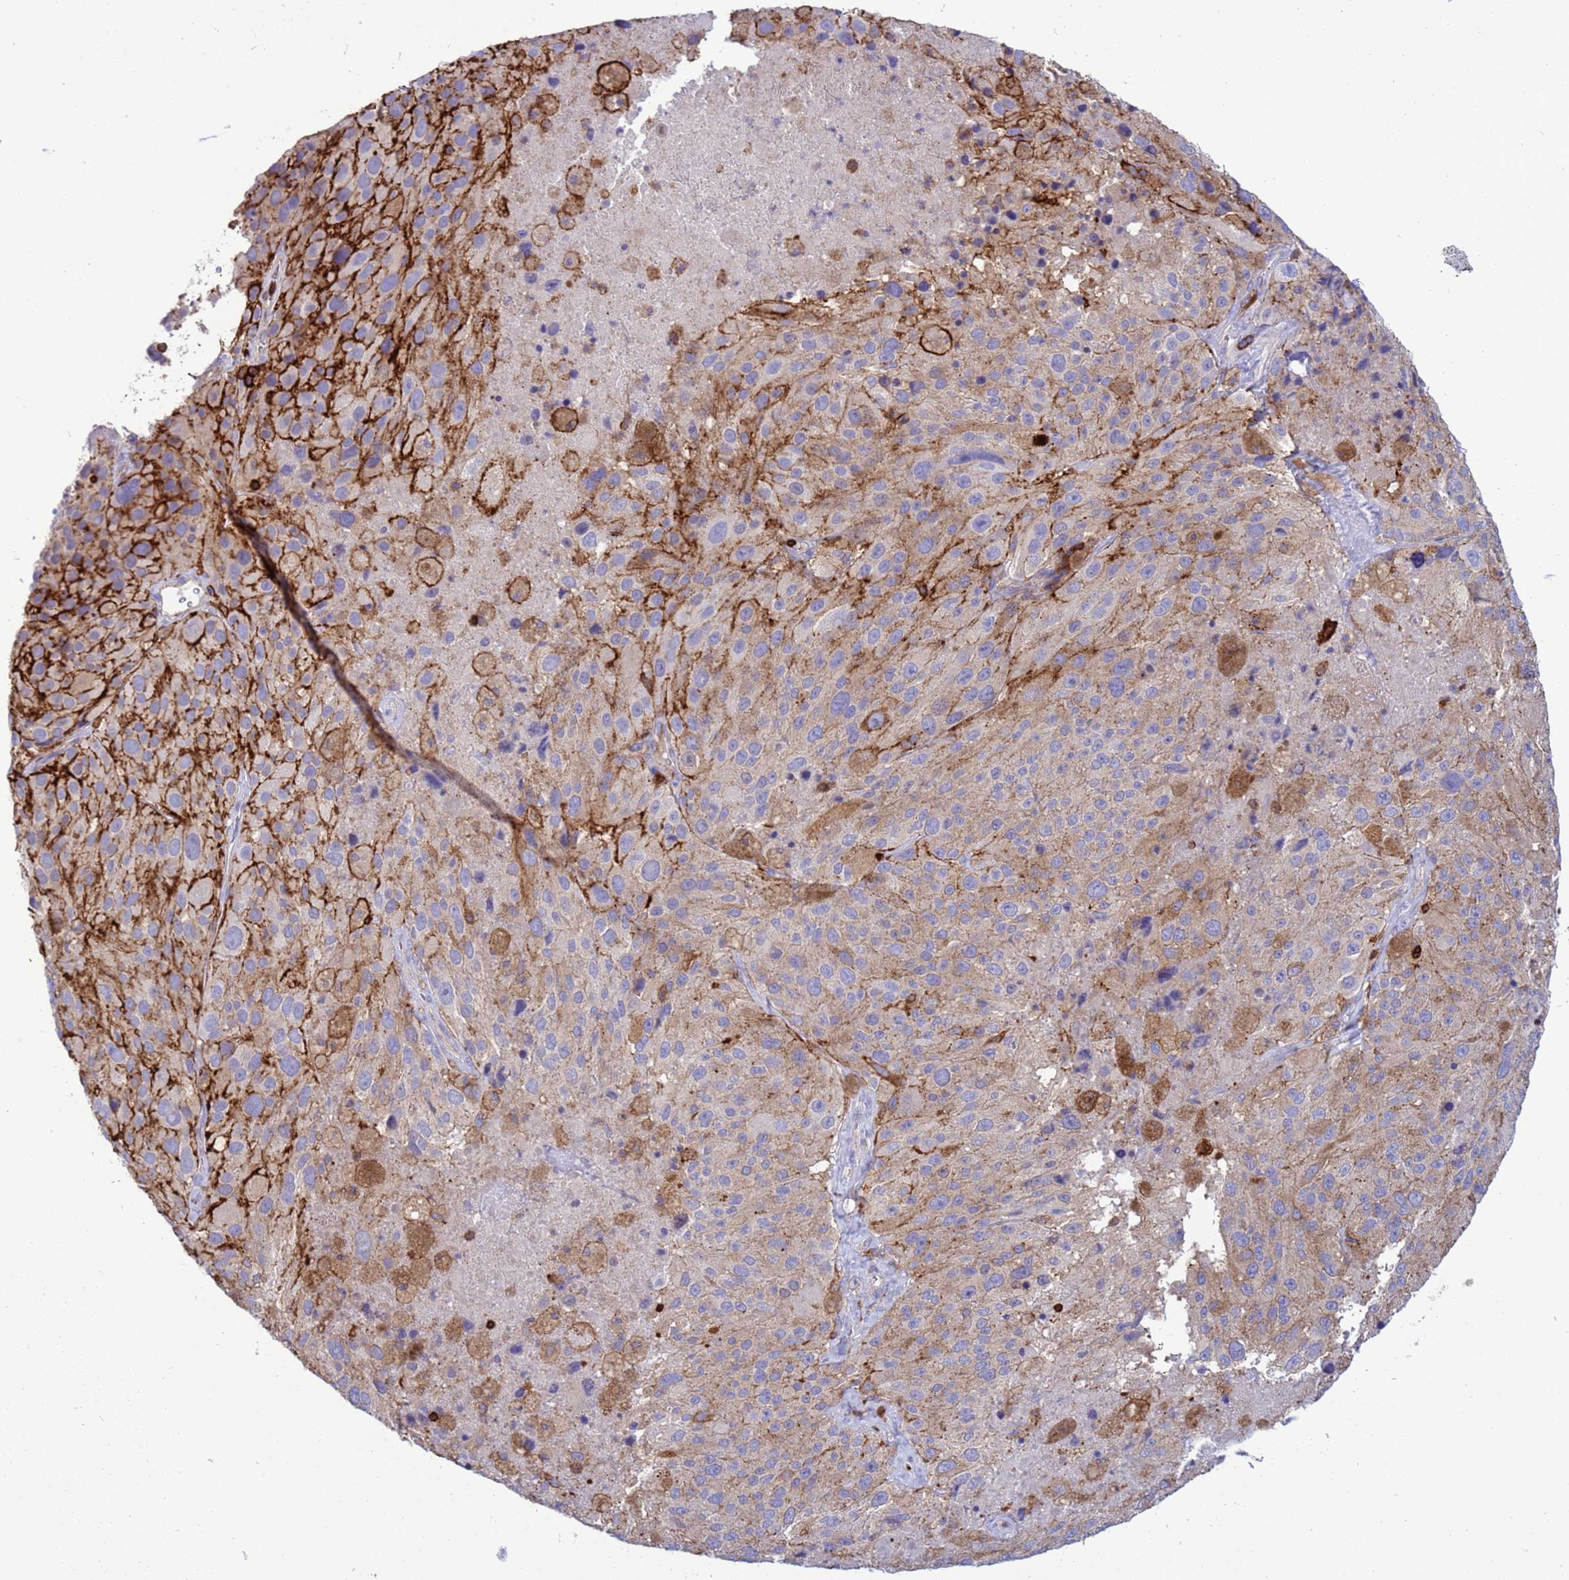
{"staining": {"intensity": "strong", "quantity": "<25%", "location": "cytoplasmic/membranous"}, "tissue": "melanoma", "cell_type": "Tumor cells", "image_type": "cancer", "snomed": [{"axis": "morphology", "description": "Malignant melanoma, Metastatic site"}, {"axis": "topography", "description": "Lymph node"}], "caption": "Human malignant melanoma (metastatic site) stained with a protein marker displays strong staining in tumor cells.", "gene": "EZR", "patient": {"sex": "male", "age": 62}}